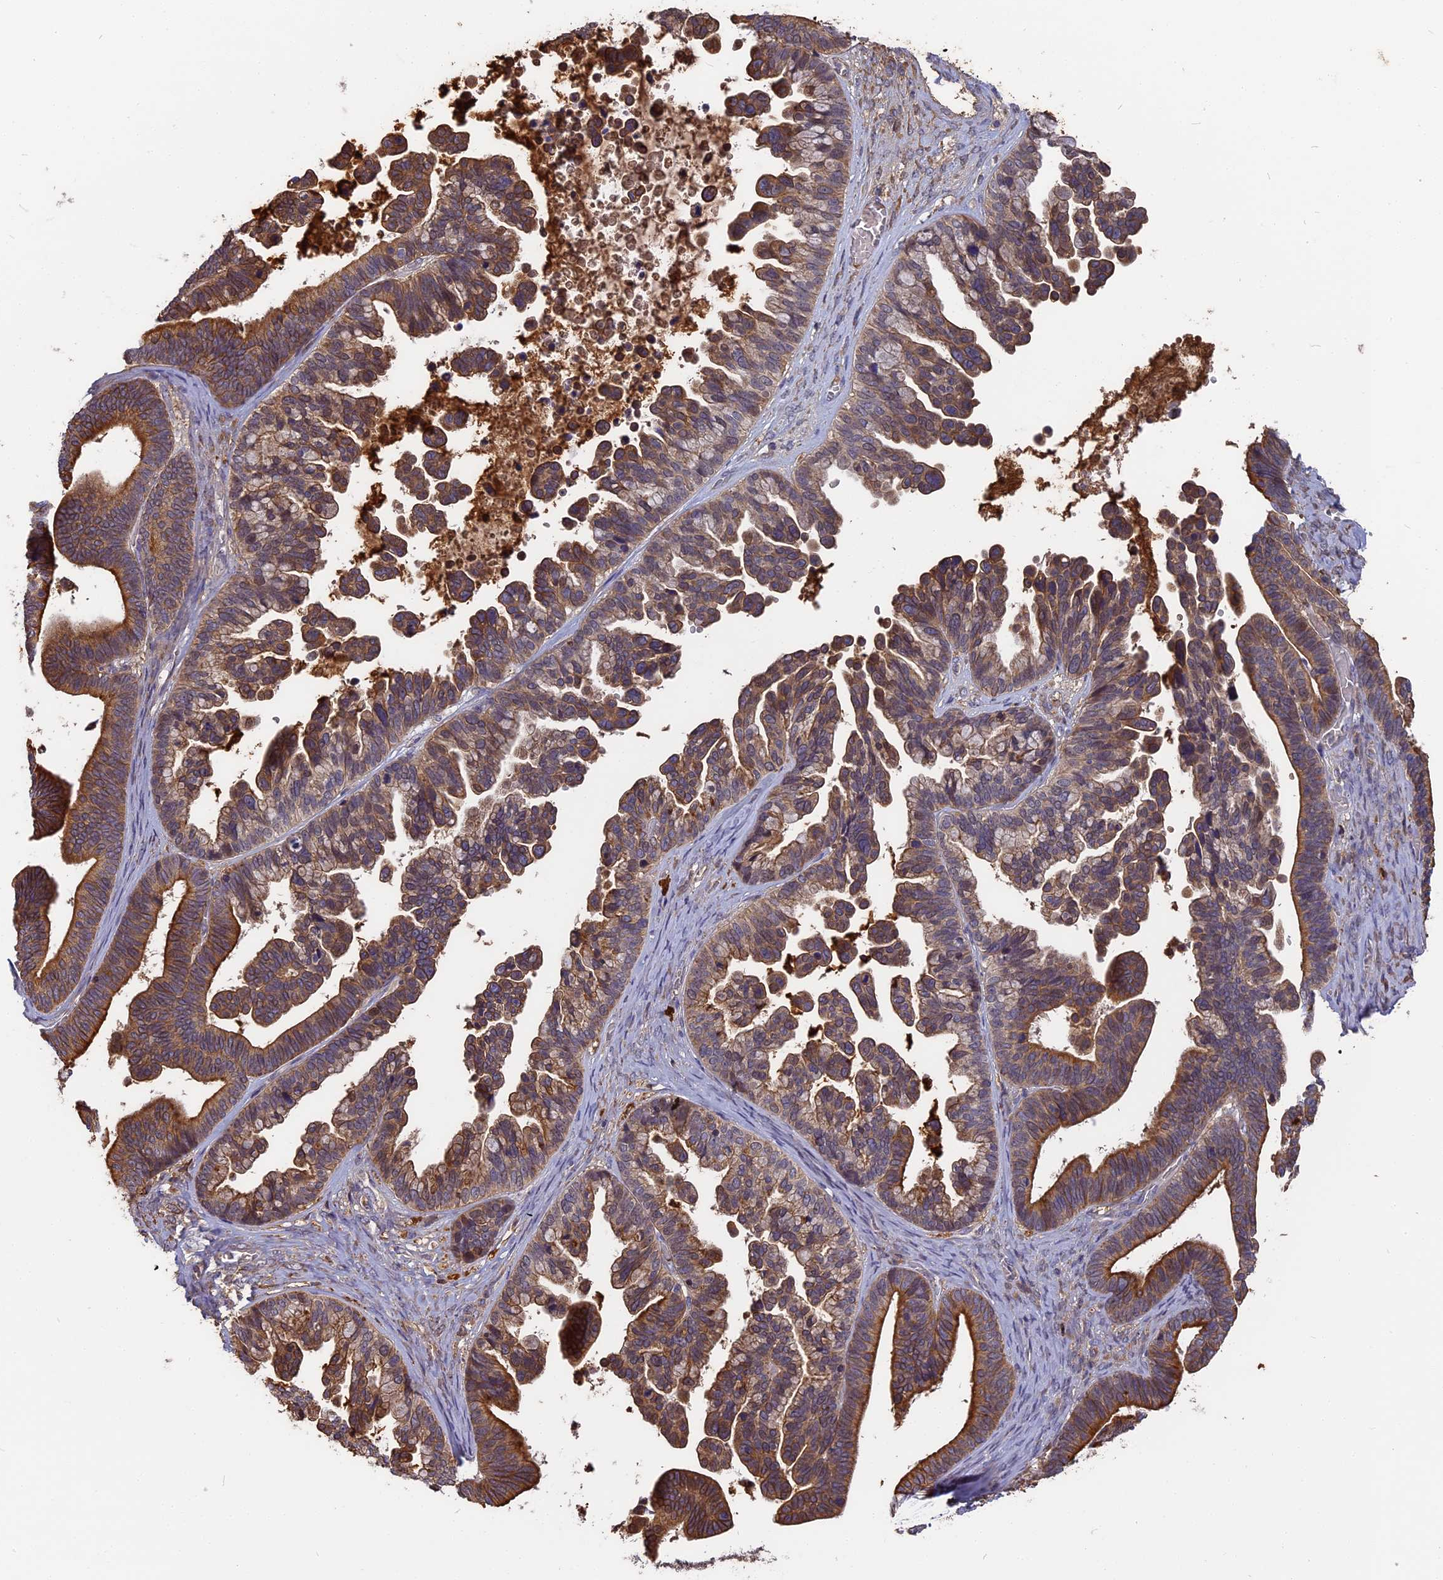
{"staining": {"intensity": "moderate", "quantity": ">75%", "location": "cytoplasmic/membranous"}, "tissue": "ovarian cancer", "cell_type": "Tumor cells", "image_type": "cancer", "snomed": [{"axis": "morphology", "description": "Cystadenocarcinoma, serous, NOS"}, {"axis": "topography", "description": "Ovary"}], "caption": "Ovarian cancer tissue reveals moderate cytoplasmic/membranous expression in about >75% of tumor cells, visualized by immunohistochemistry.", "gene": "ERMAP", "patient": {"sex": "female", "age": 56}}